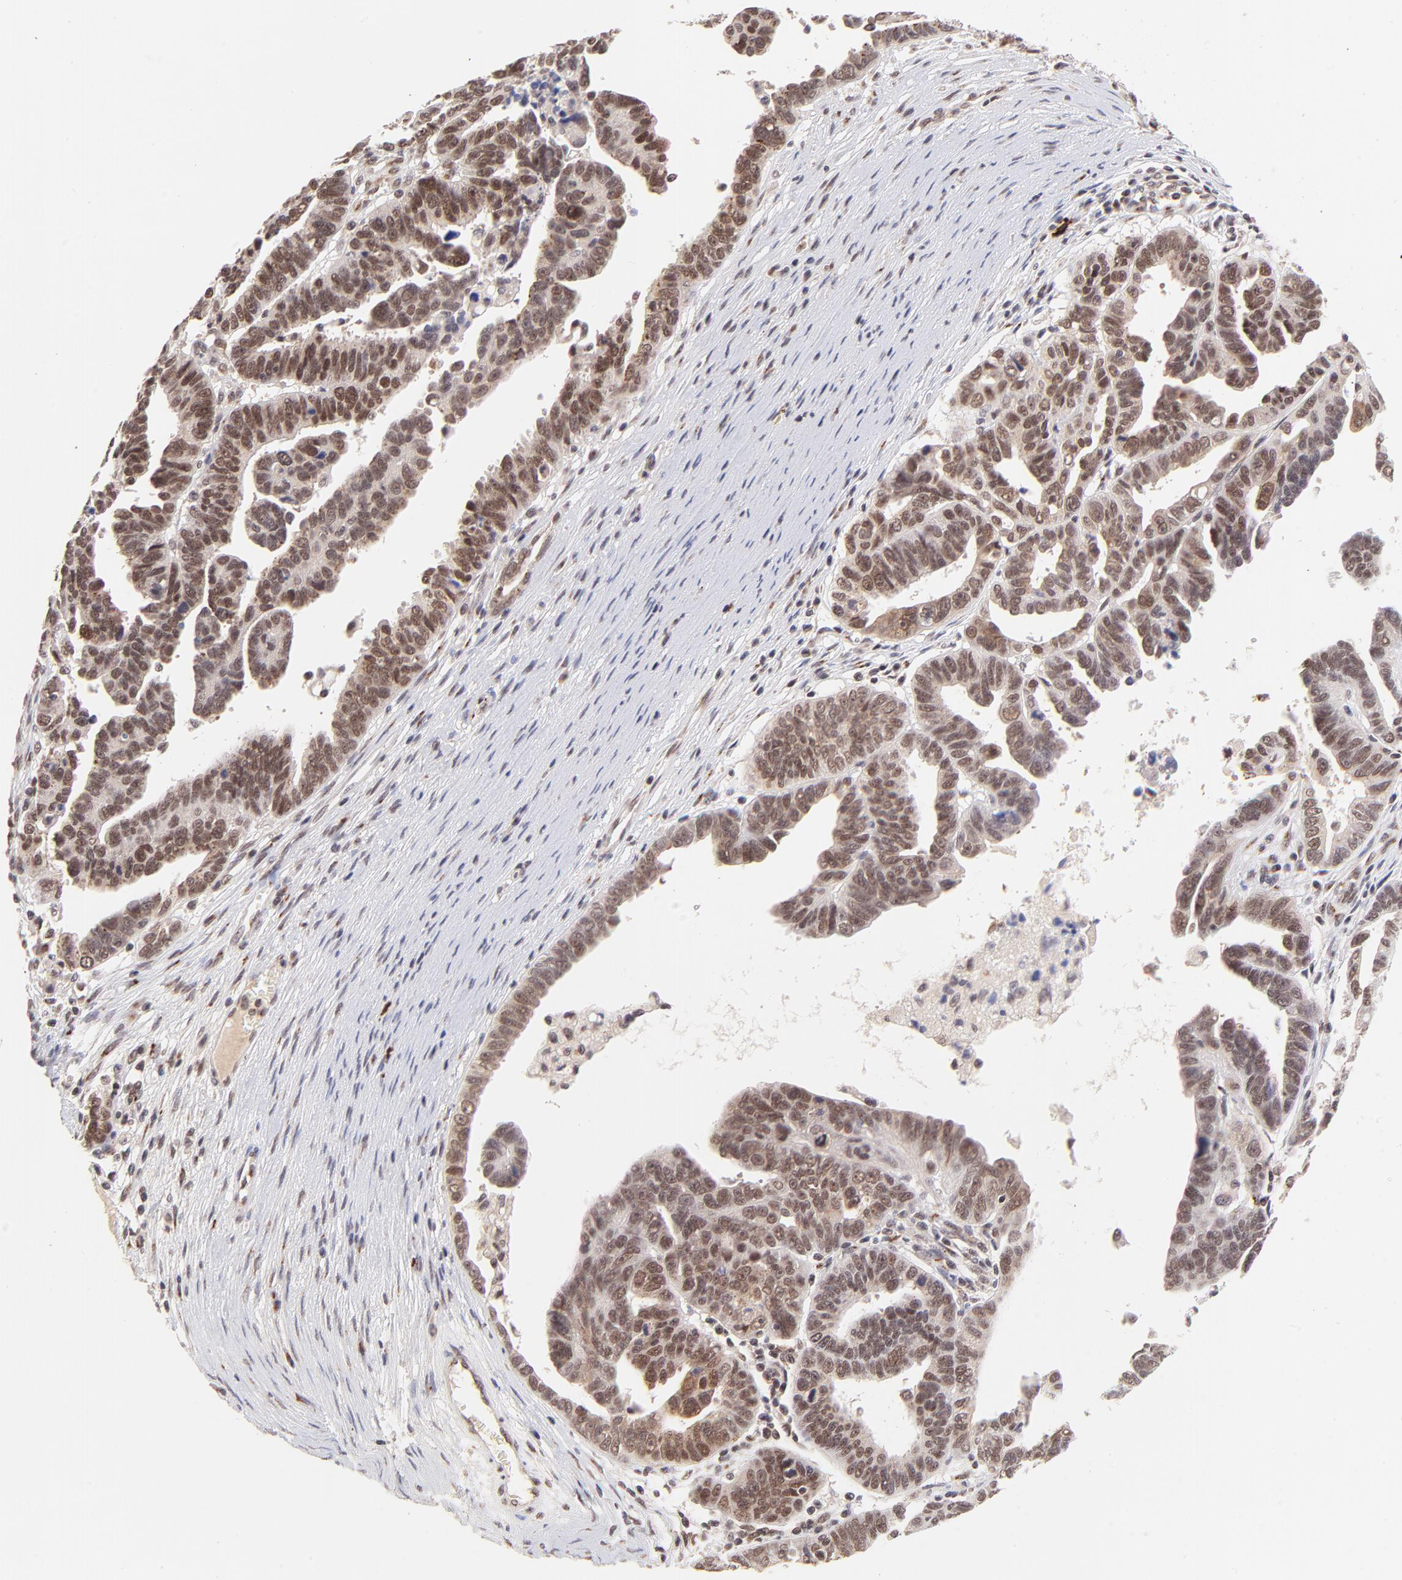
{"staining": {"intensity": "moderate", "quantity": ">75%", "location": "nuclear"}, "tissue": "ovarian cancer", "cell_type": "Tumor cells", "image_type": "cancer", "snomed": [{"axis": "morphology", "description": "Carcinoma, endometroid"}, {"axis": "morphology", "description": "Cystadenocarcinoma, serous, NOS"}, {"axis": "topography", "description": "Ovary"}], "caption": "Immunohistochemical staining of ovarian cancer displays medium levels of moderate nuclear protein positivity in approximately >75% of tumor cells. (DAB (3,3'-diaminobenzidine) IHC, brown staining for protein, blue staining for nuclei).", "gene": "MED12", "patient": {"sex": "female", "age": 45}}